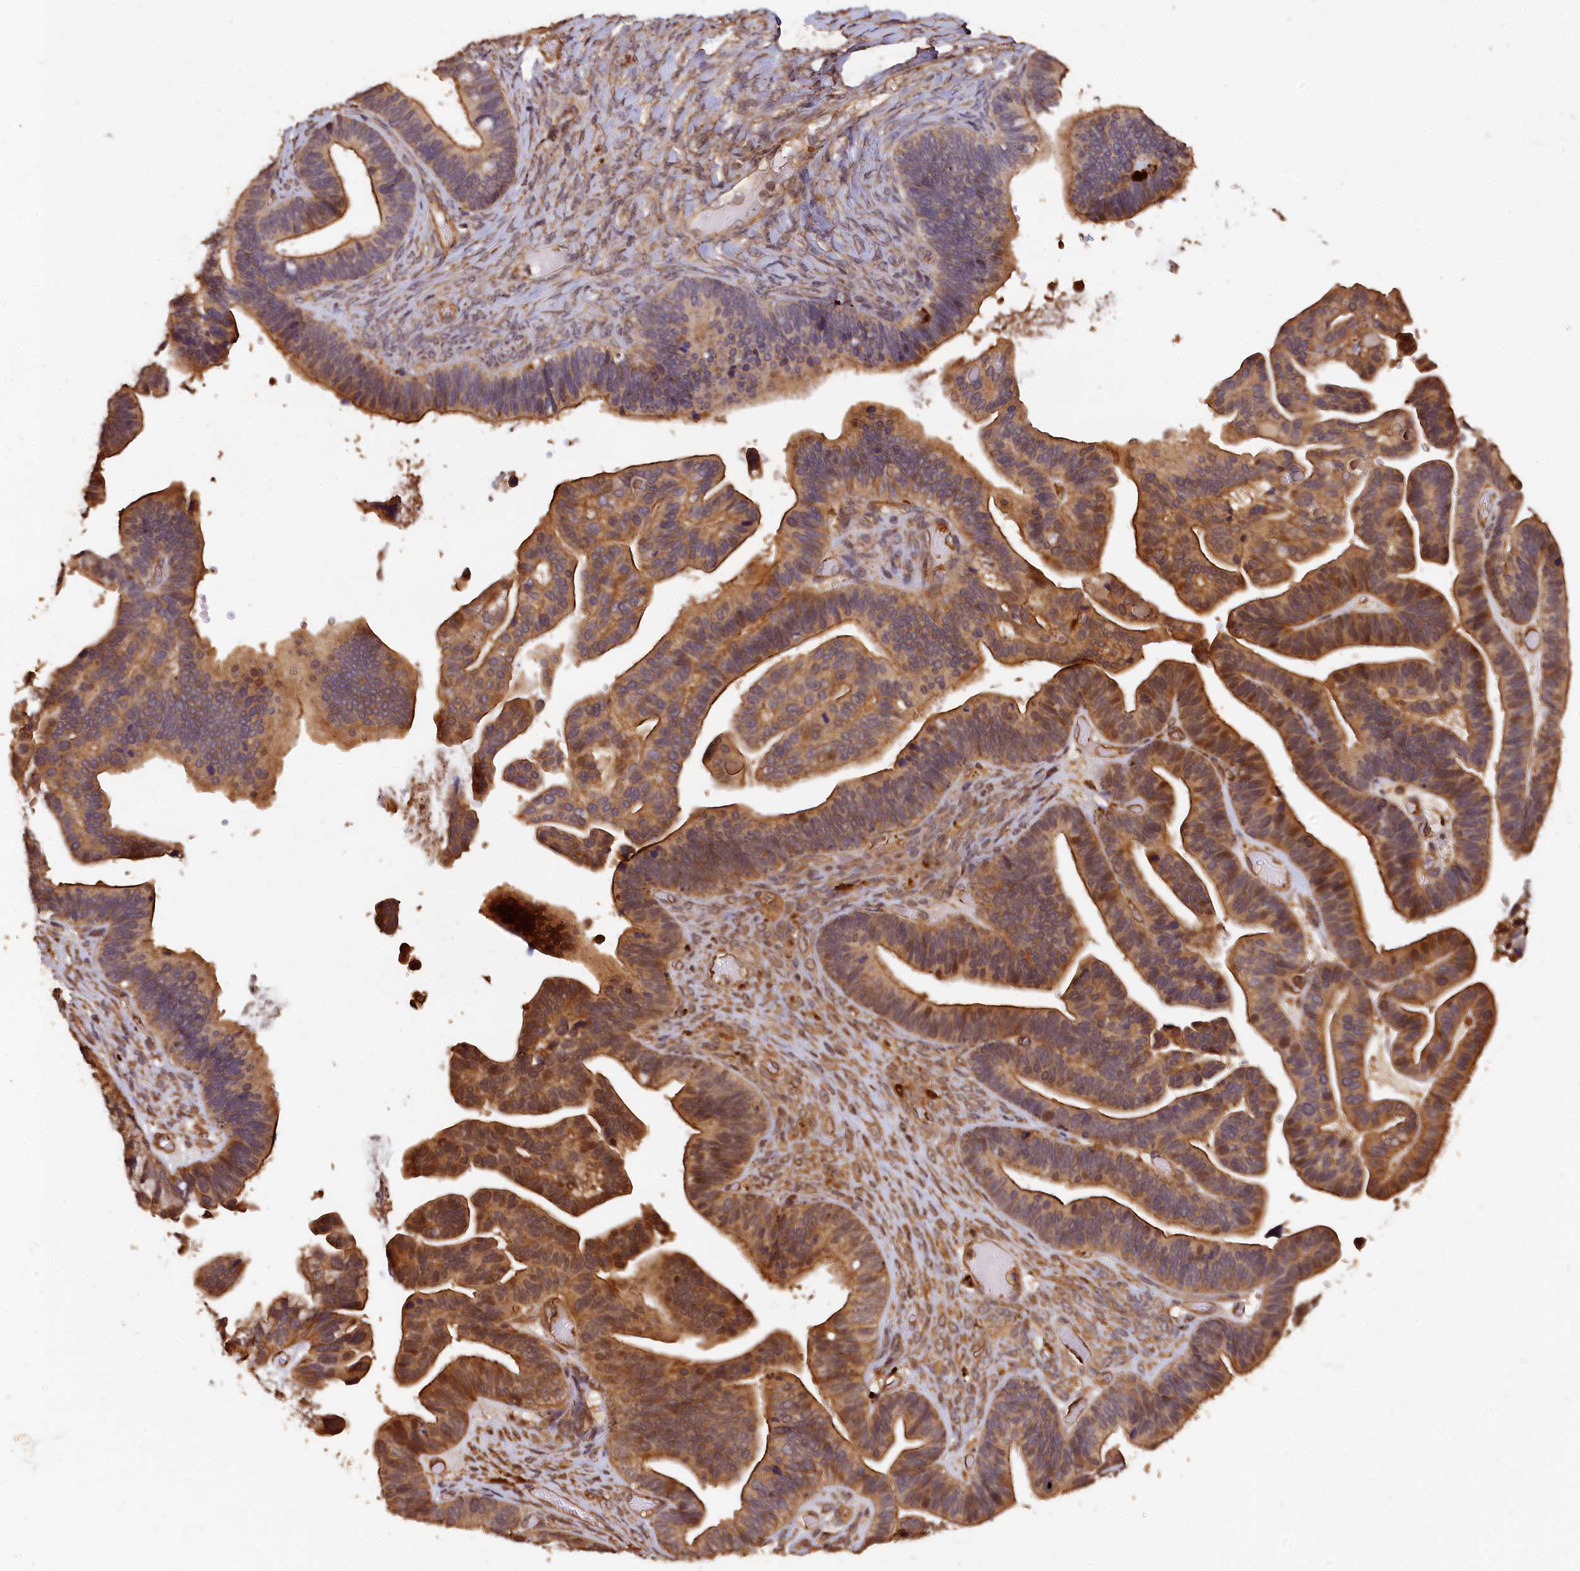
{"staining": {"intensity": "moderate", "quantity": ">75%", "location": "cytoplasmic/membranous"}, "tissue": "ovarian cancer", "cell_type": "Tumor cells", "image_type": "cancer", "snomed": [{"axis": "morphology", "description": "Cystadenocarcinoma, serous, NOS"}, {"axis": "topography", "description": "Ovary"}], "caption": "A brown stain highlights moderate cytoplasmic/membranous staining of a protein in human ovarian cancer (serous cystadenocarcinoma) tumor cells.", "gene": "MMP15", "patient": {"sex": "female", "age": 56}}